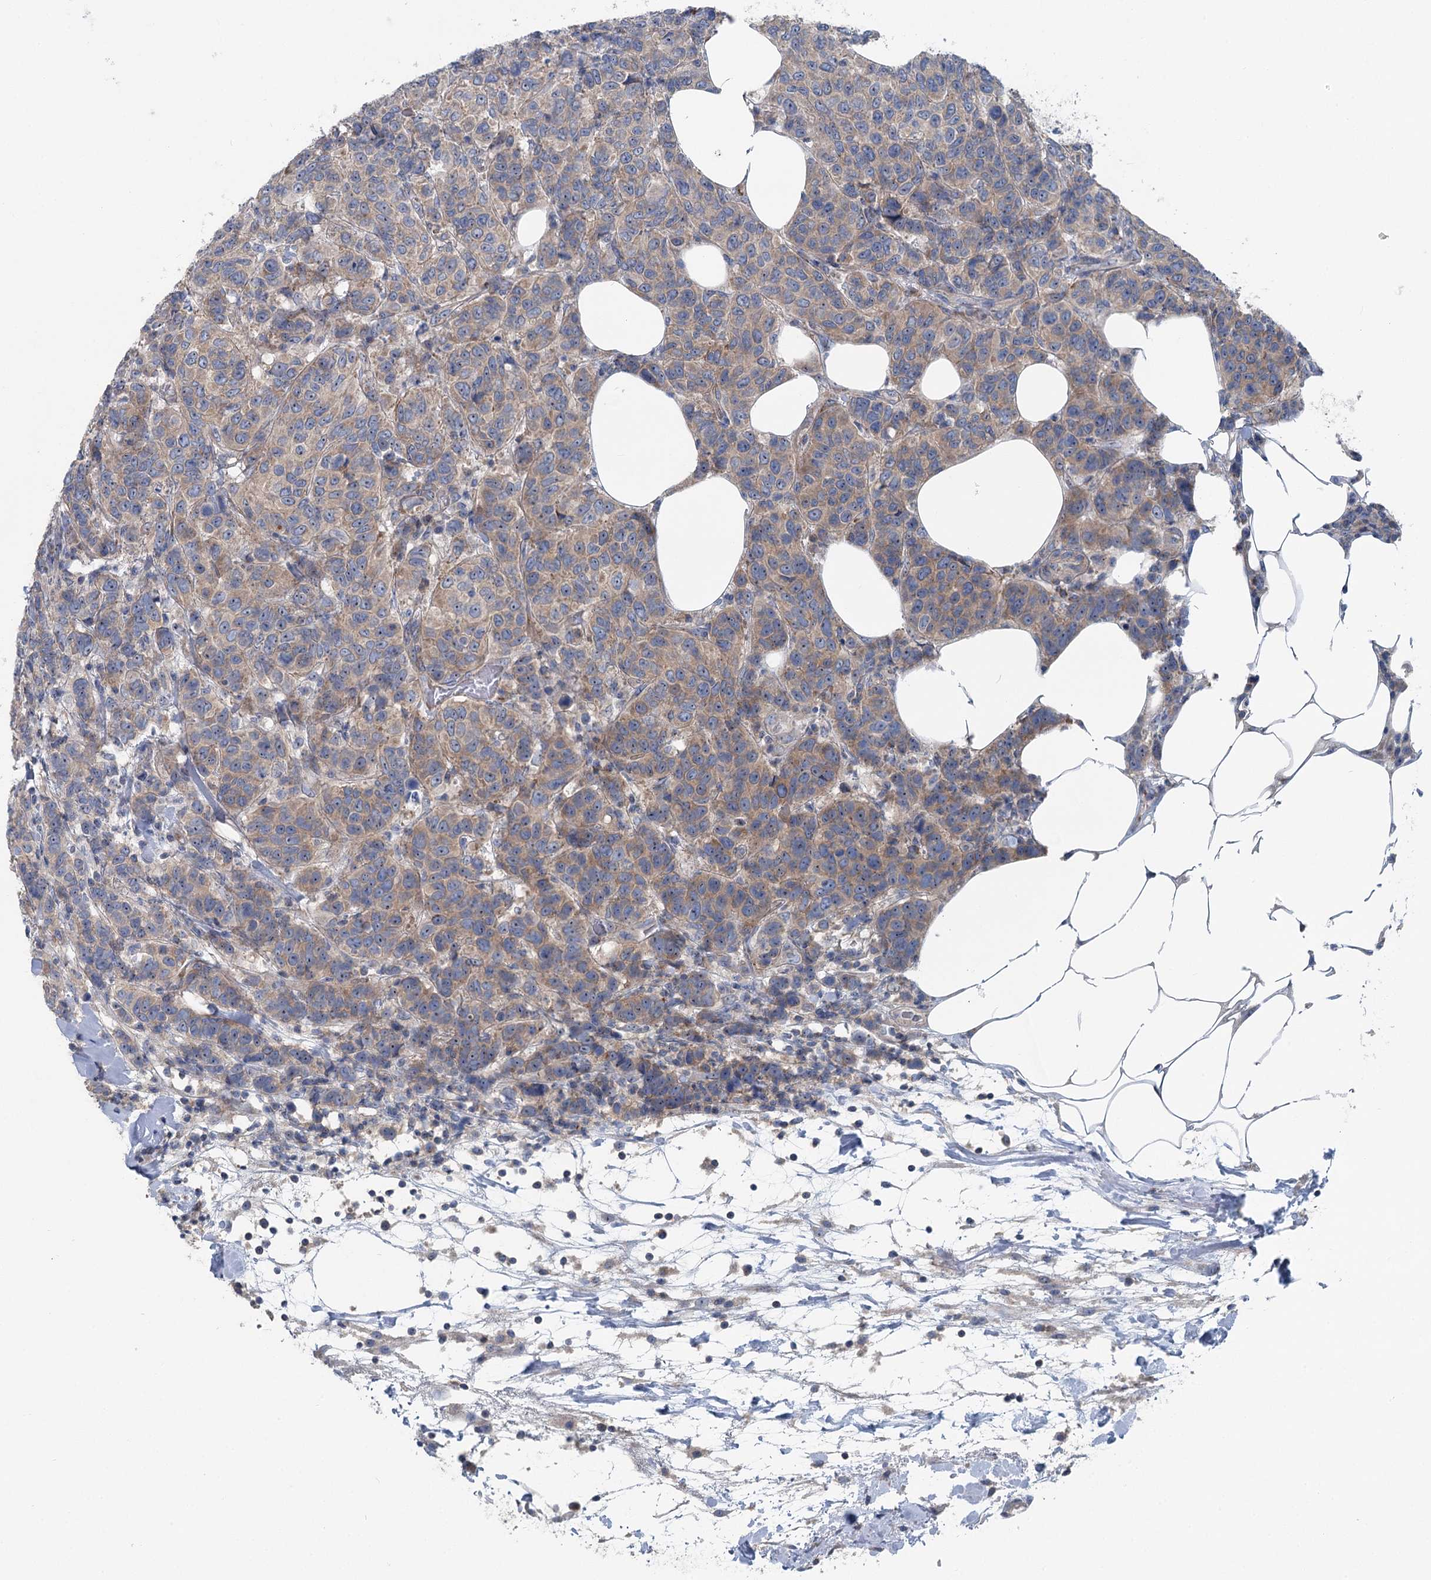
{"staining": {"intensity": "weak", "quantity": ">75%", "location": "cytoplasmic/membranous"}, "tissue": "breast cancer", "cell_type": "Tumor cells", "image_type": "cancer", "snomed": [{"axis": "morphology", "description": "Duct carcinoma"}, {"axis": "topography", "description": "Breast"}], "caption": "This image displays breast invasive ductal carcinoma stained with IHC to label a protein in brown. The cytoplasmic/membranous of tumor cells show weak positivity for the protein. Nuclei are counter-stained blue.", "gene": "MARK2", "patient": {"sex": "female", "age": 55}}